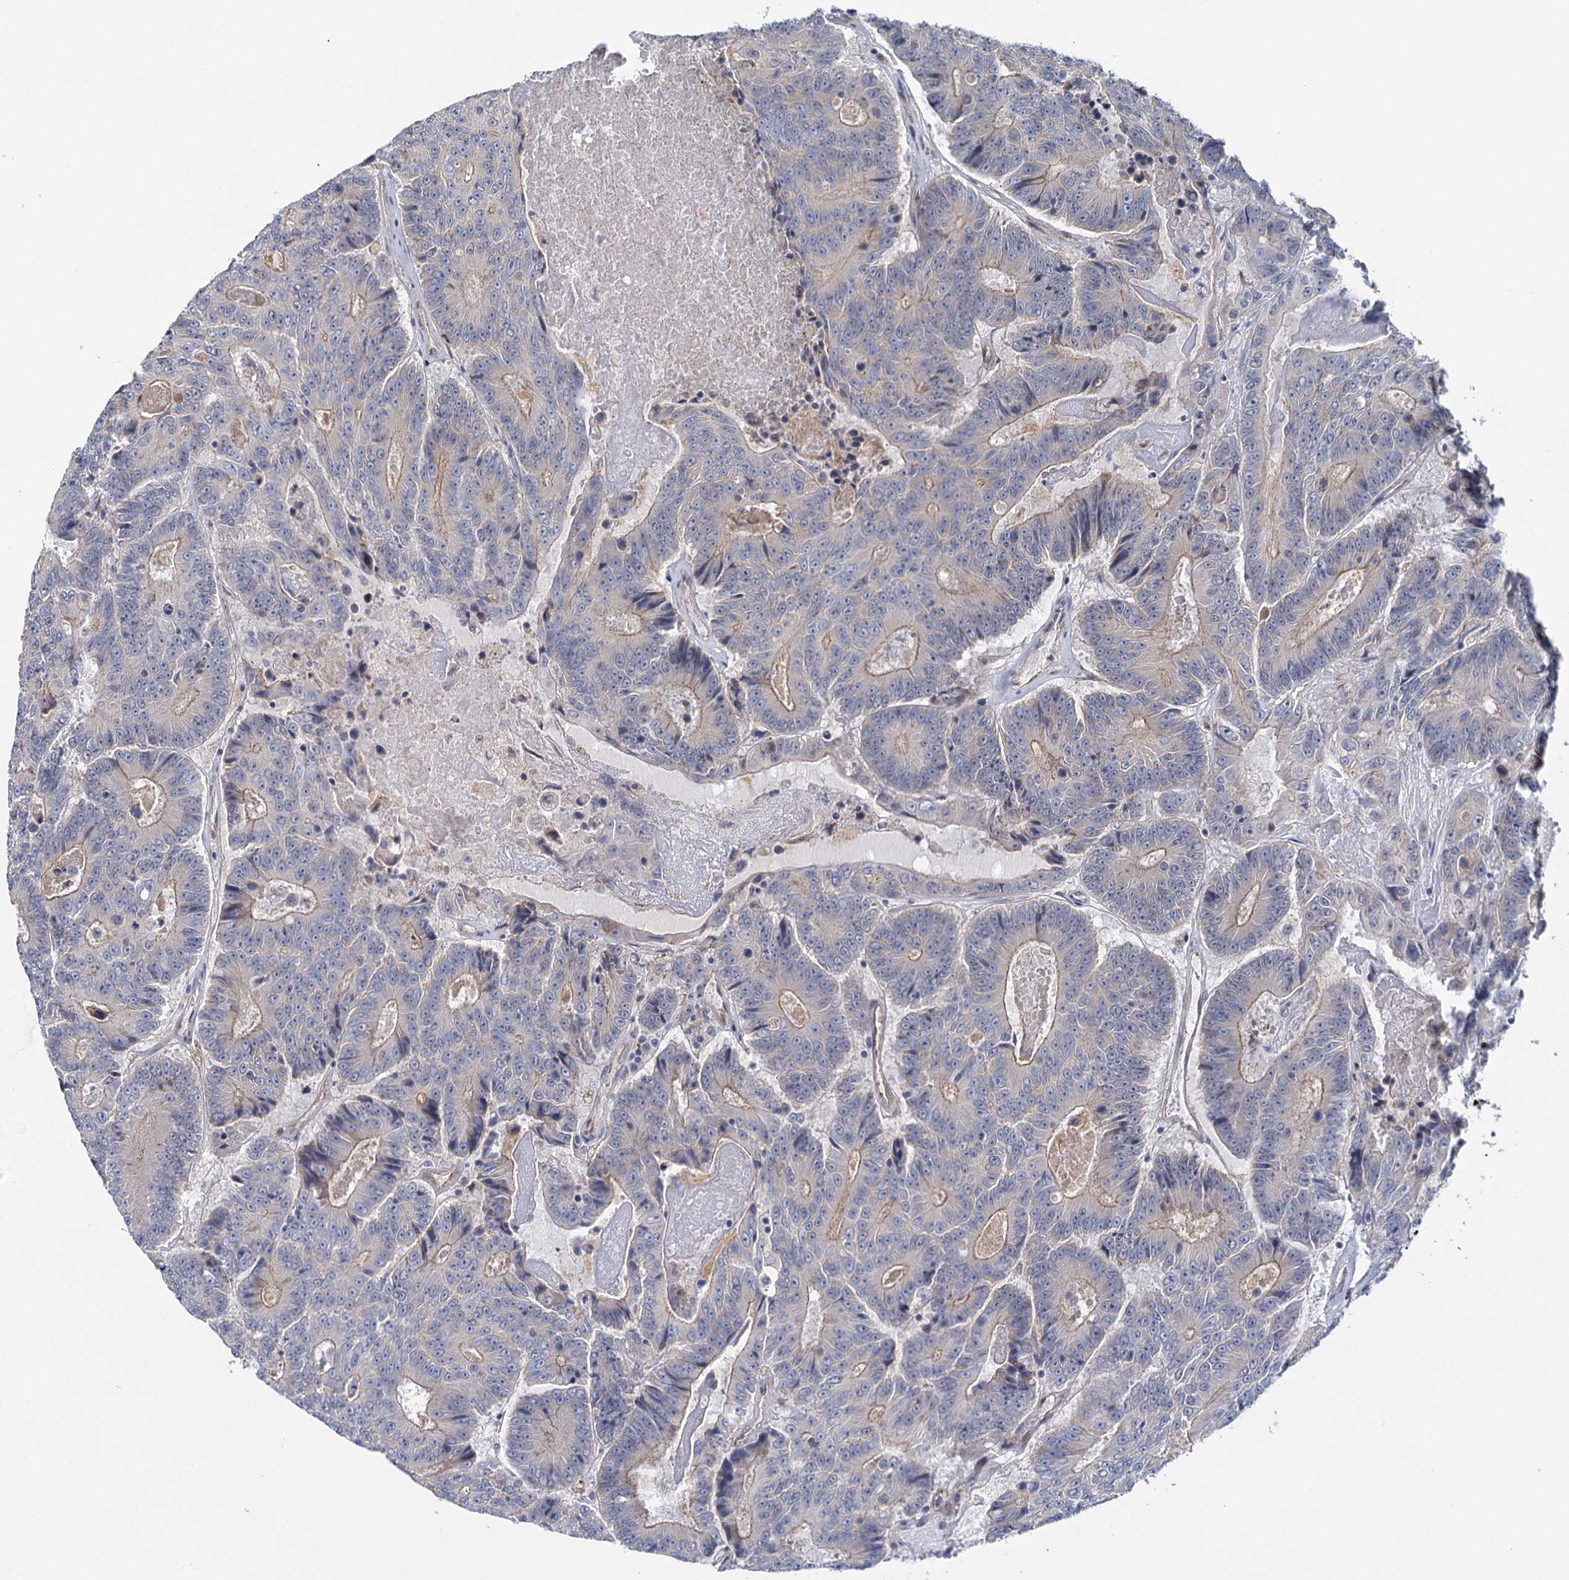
{"staining": {"intensity": "weak", "quantity": "25%-75%", "location": "cytoplasmic/membranous"}, "tissue": "colorectal cancer", "cell_type": "Tumor cells", "image_type": "cancer", "snomed": [{"axis": "morphology", "description": "Adenocarcinoma, NOS"}, {"axis": "topography", "description": "Colon"}], "caption": "Immunohistochemistry (IHC) micrograph of human colorectal cancer (adenocarcinoma) stained for a protein (brown), which exhibits low levels of weak cytoplasmic/membranous positivity in about 25%-75% of tumor cells.", "gene": "MBLAC2", "patient": {"sex": "male", "age": 83}}